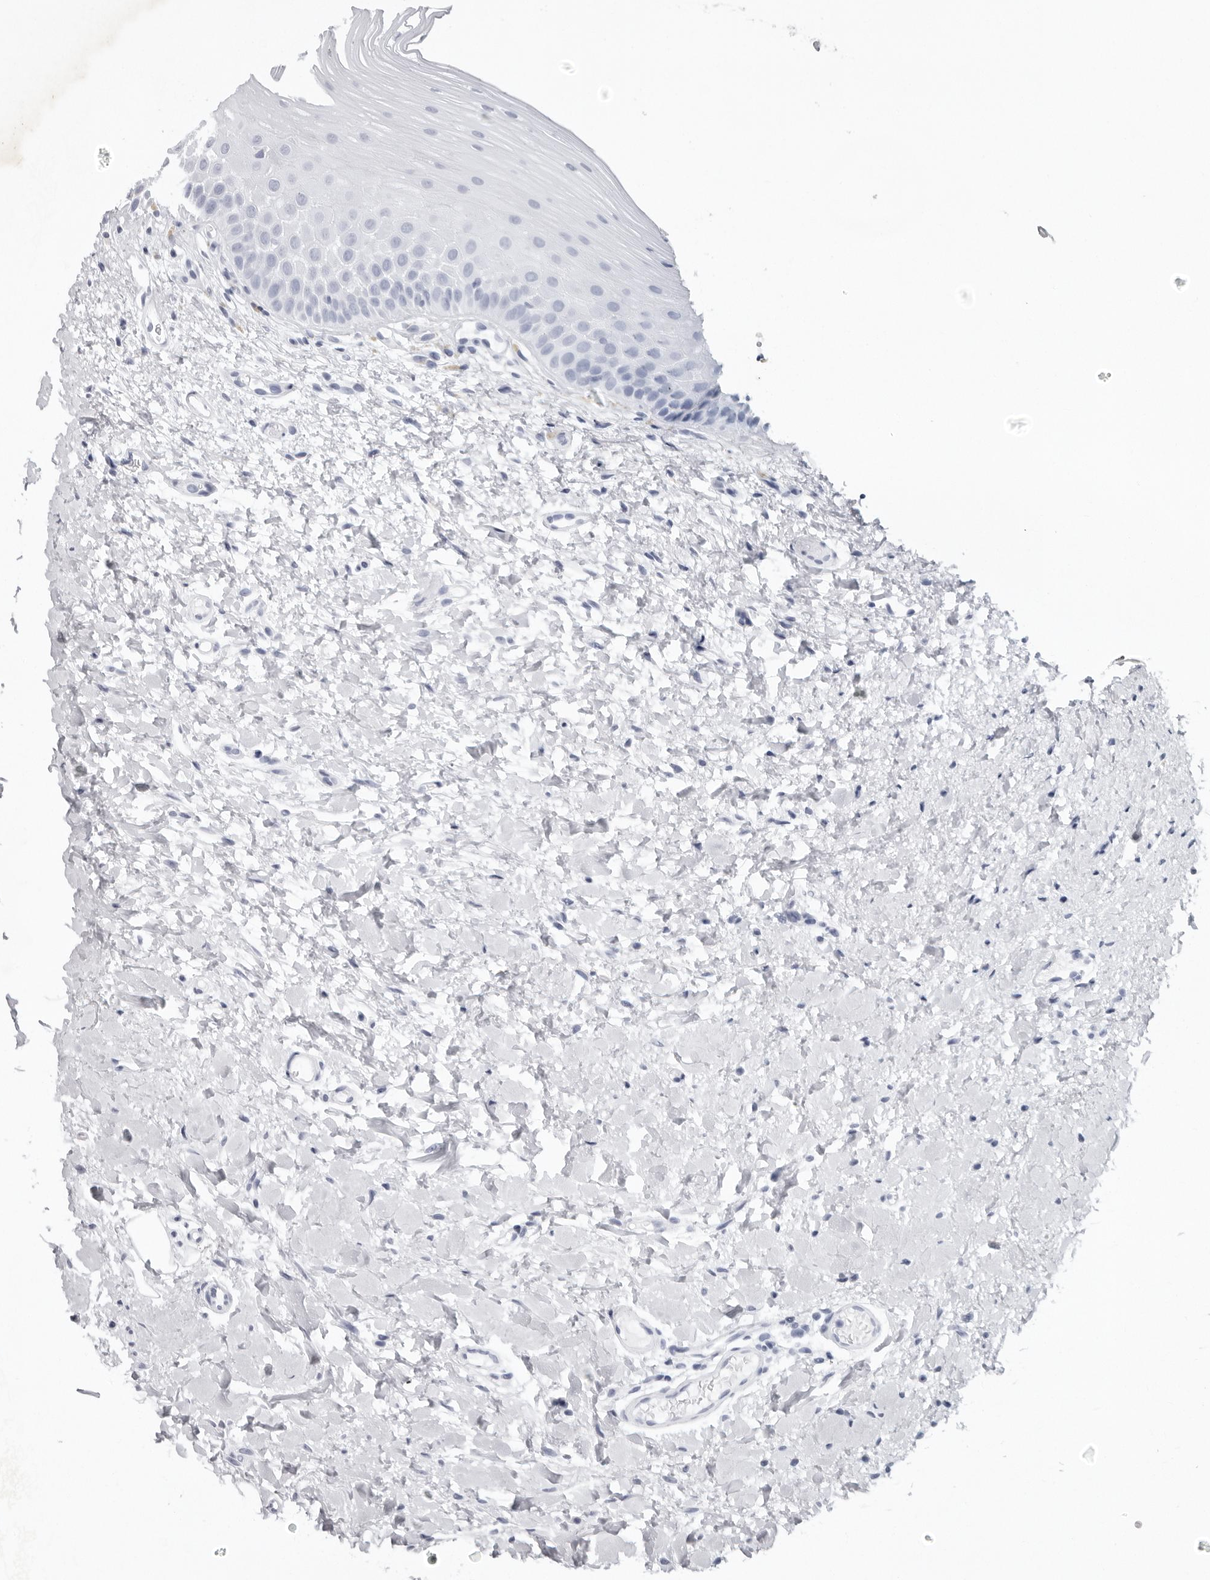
{"staining": {"intensity": "moderate", "quantity": "25%-75%", "location": "cytoplasmic/membranous"}, "tissue": "oral mucosa", "cell_type": "Squamous epithelial cells", "image_type": "normal", "snomed": [{"axis": "morphology", "description": "Normal tissue, NOS"}, {"axis": "topography", "description": "Oral tissue"}], "caption": "Immunohistochemical staining of benign human oral mucosa reveals 25%-75% levels of moderate cytoplasmic/membranous protein positivity in approximately 25%-75% of squamous epithelial cells.", "gene": "MRPS10", "patient": {"sex": "female", "age": 56}}